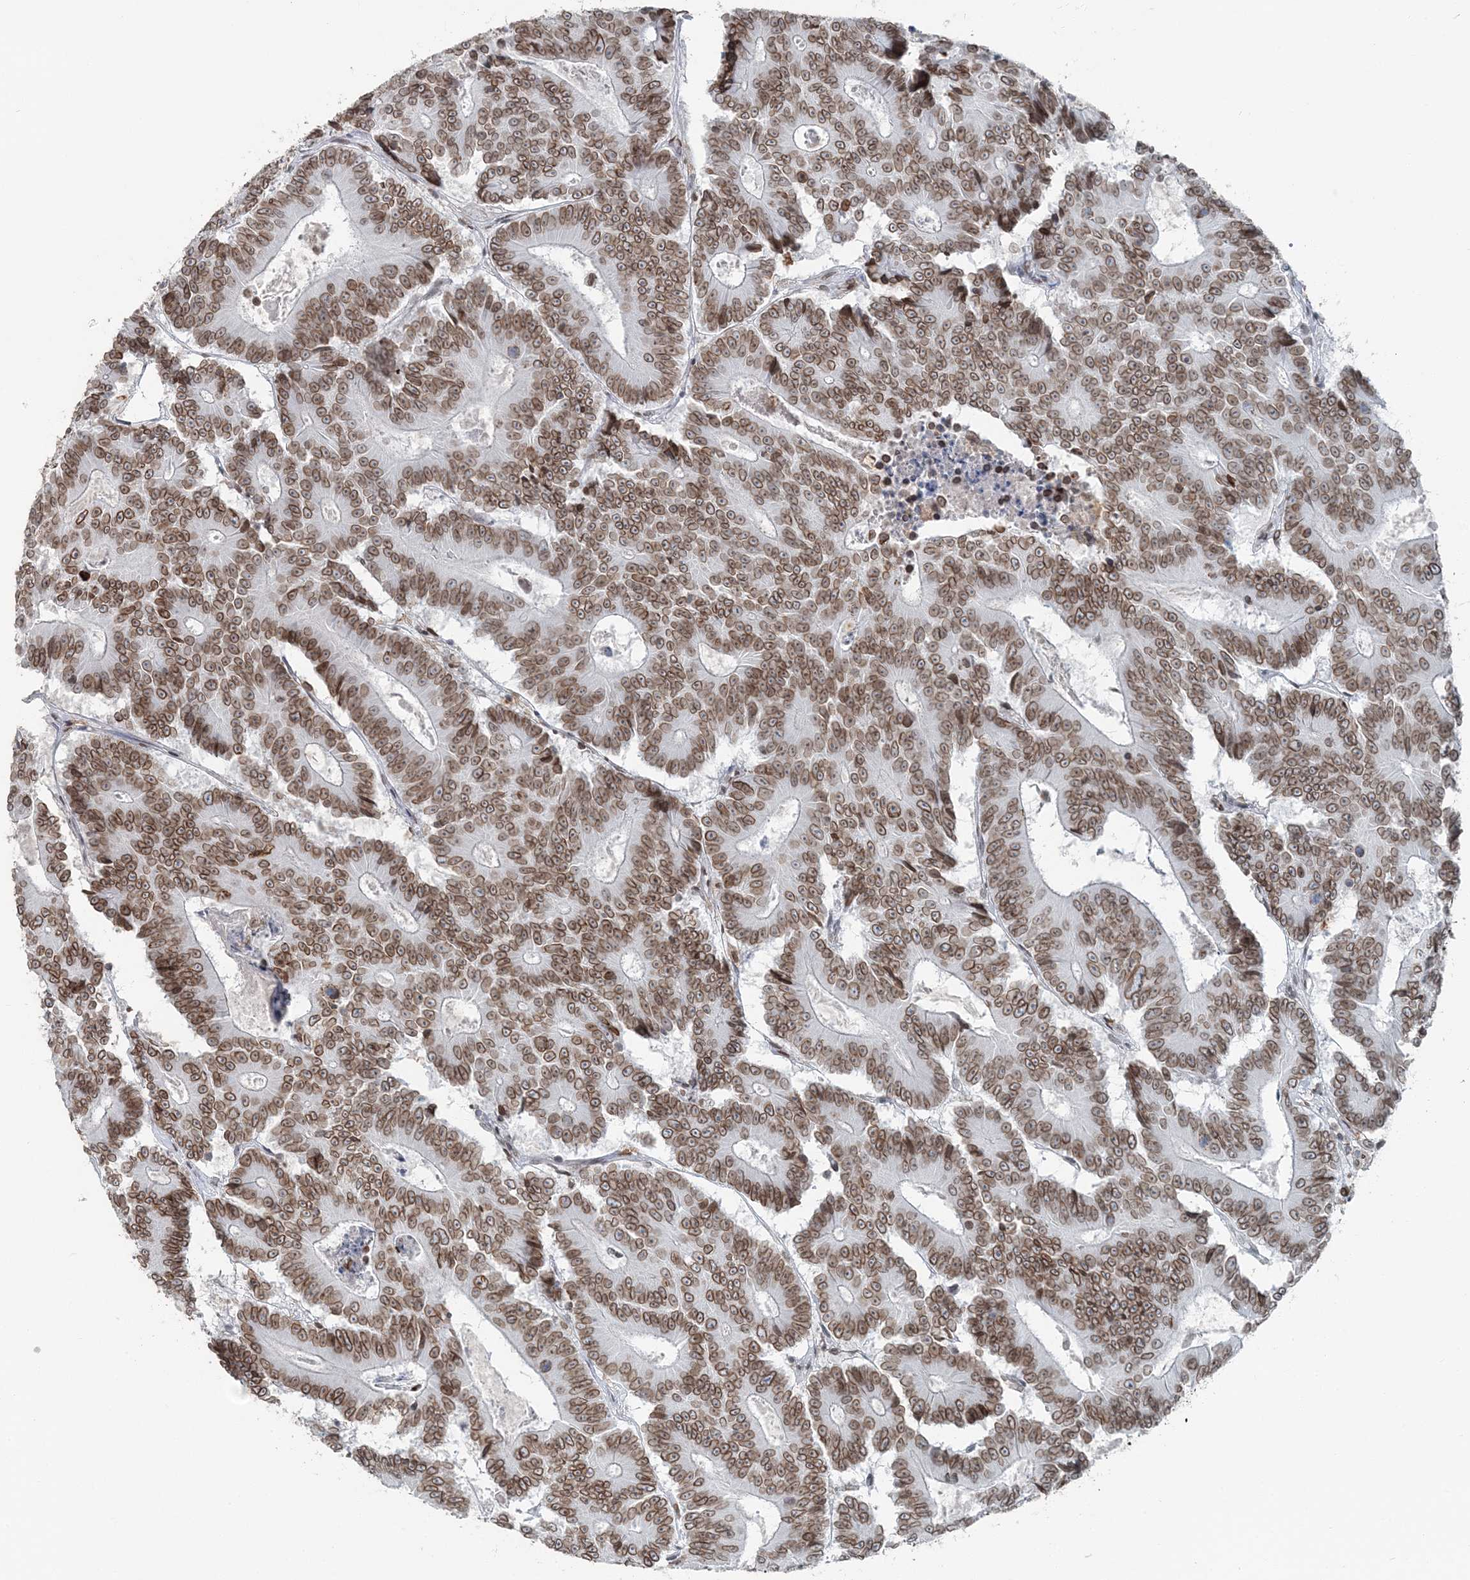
{"staining": {"intensity": "moderate", "quantity": ">75%", "location": "cytoplasmic/membranous,nuclear"}, "tissue": "colorectal cancer", "cell_type": "Tumor cells", "image_type": "cancer", "snomed": [{"axis": "morphology", "description": "Adenocarcinoma, NOS"}, {"axis": "topography", "description": "Colon"}], "caption": "Protein staining exhibits moderate cytoplasmic/membranous and nuclear staining in approximately >75% of tumor cells in colorectal adenocarcinoma.", "gene": "GJD4", "patient": {"sex": "male", "age": 83}}